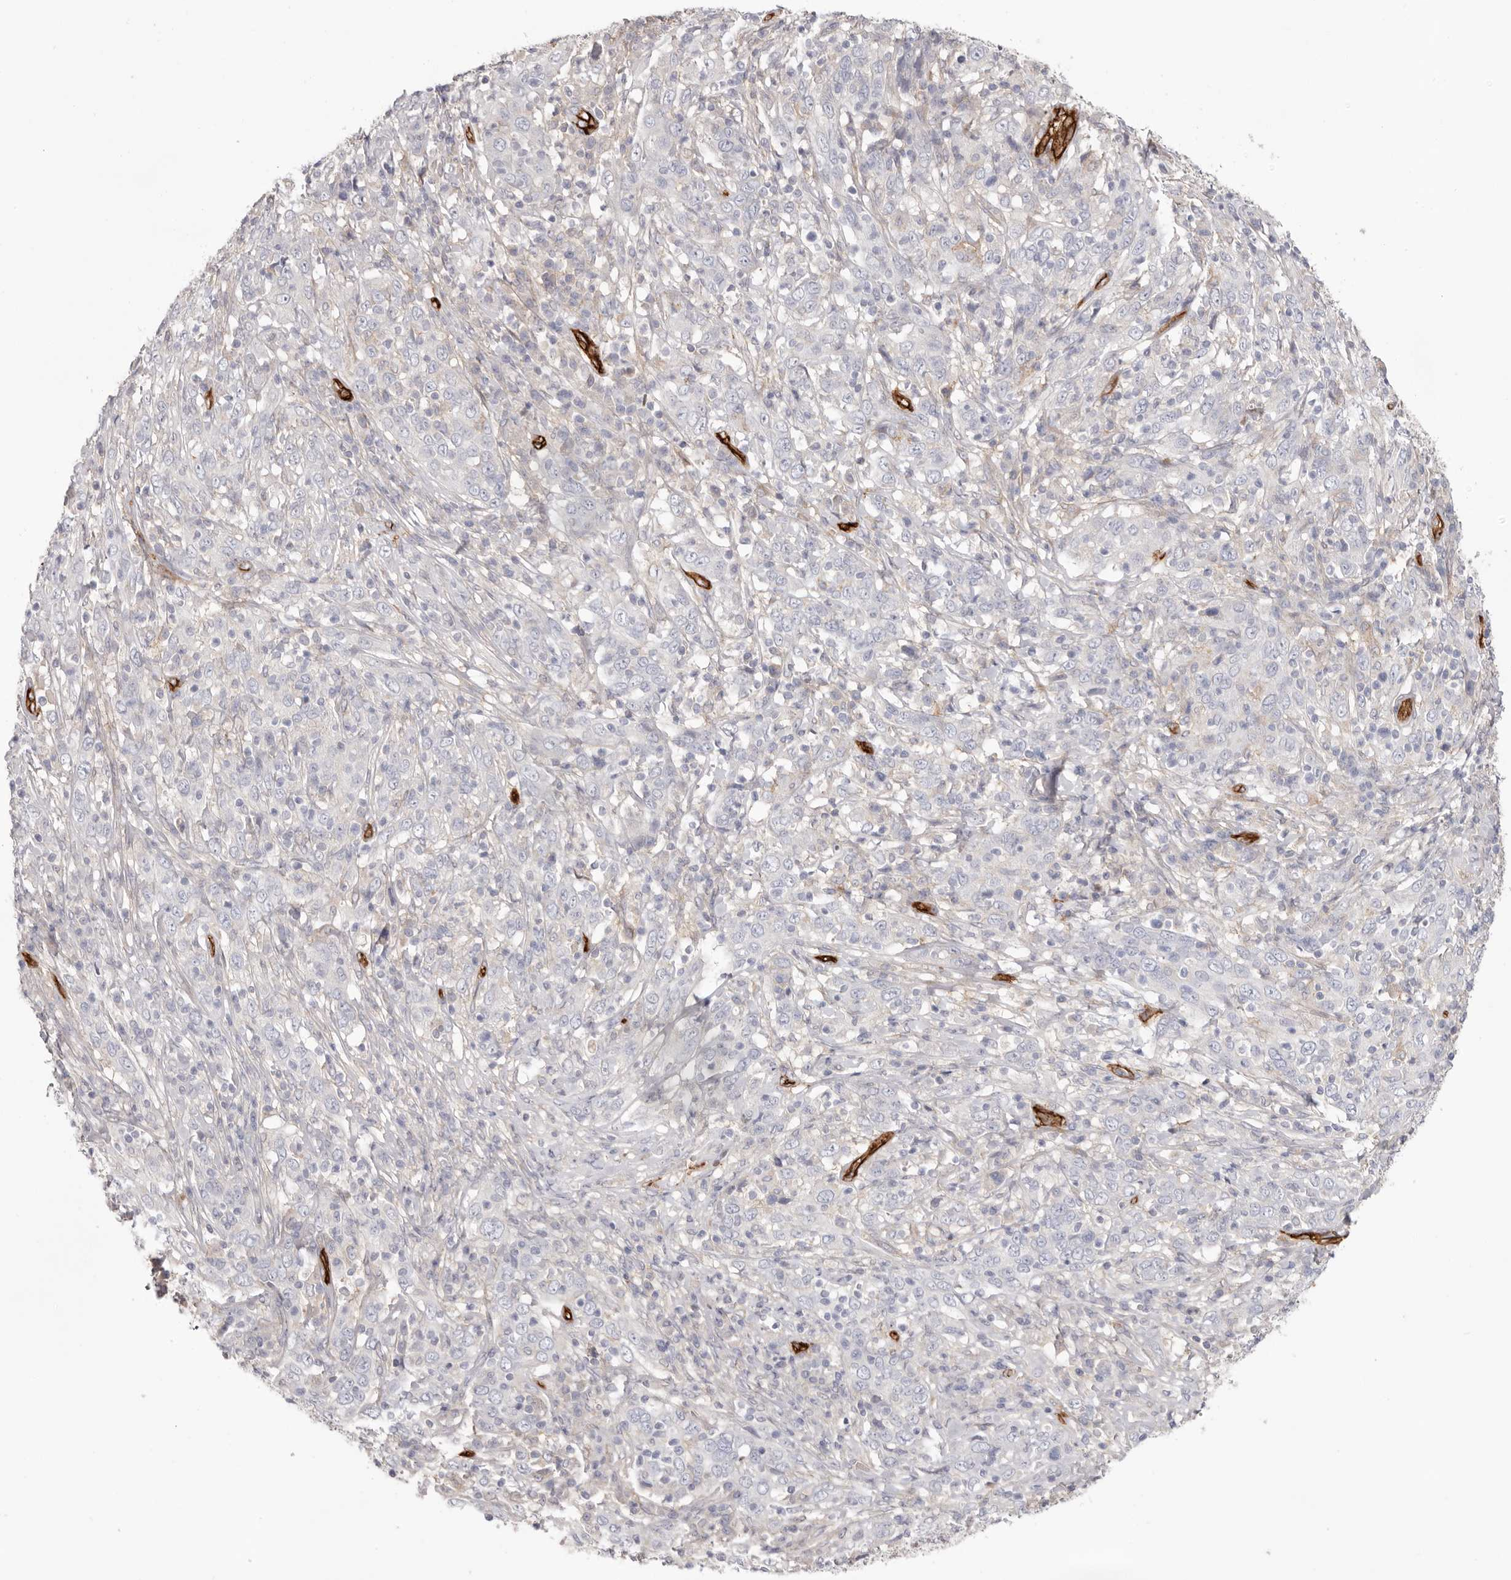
{"staining": {"intensity": "negative", "quantity": "none", "location": "none"}, "tissue": "cervical cancer", "cell_type": "Tumor cells", "image_type": "cancer", "snomed": [{"axis": "morphology", "description": "Squamous cell carcinoma, NOS"}, {"axis": "topography", "description": "Cervix"}], "caption": "This is a image of immunohistochemistry (IHC) staining of cervical cancer (squamous cell carcinoma), which shows no positivity in tumor cells.", "gene": "LRRC66", "patient": {"sex": "female", "age": 46}}